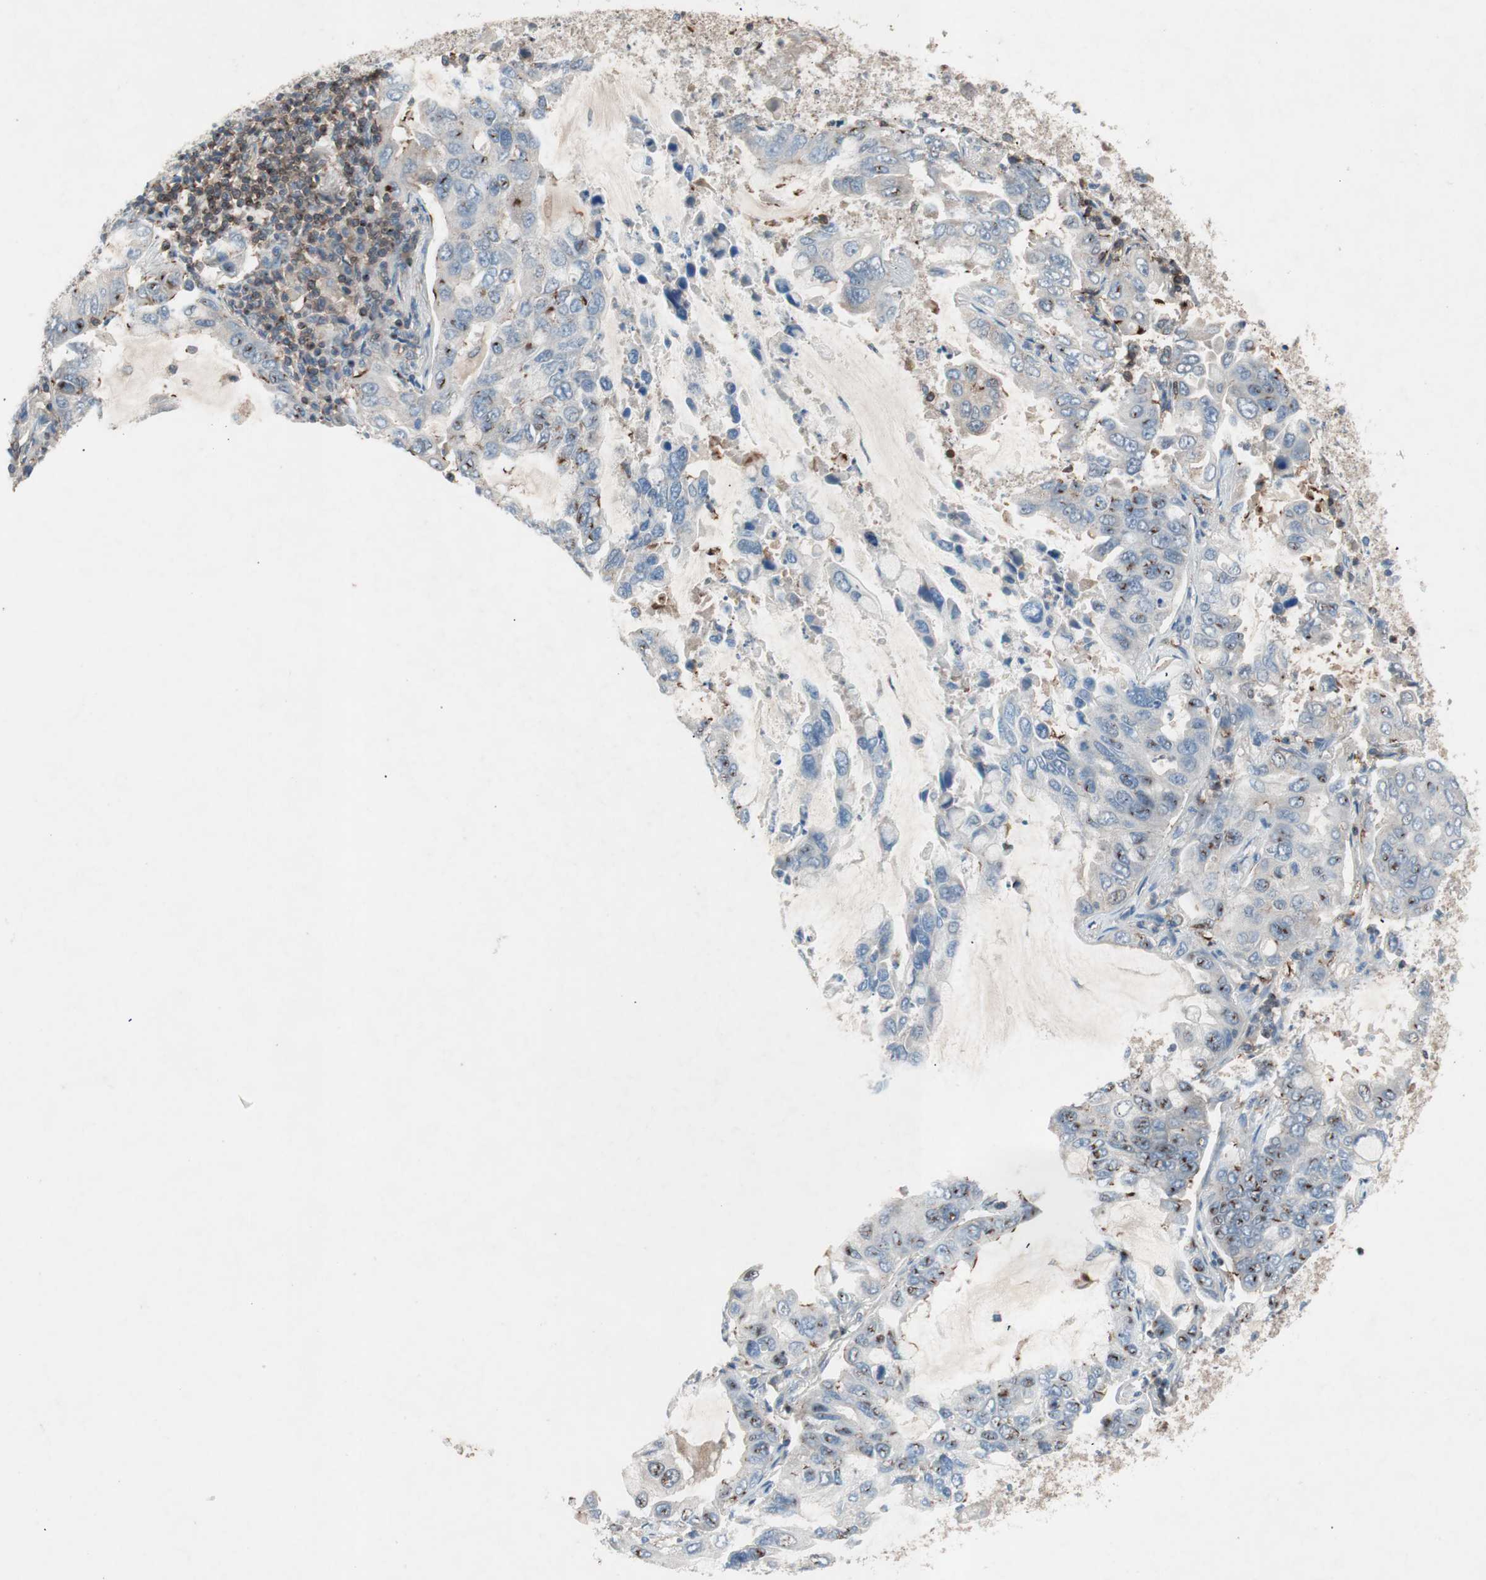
{"staining": {"intensity": "moderate", "quantity": "25%-75%", "location": "cytoplasmic/membranous,nuclear"}, "tissue": "lung cancer", "cell_type": "Tumor cells", "image_type": "cancer", "snomed": [{"axis": "morphology", "description": "Adenocarcinoma, NOS"}, {"axis": "topography", "description": "Lung"}], "caption": "Lung cancer (adenocarcinoma) stained for a protein (brown) displays moderate cytoplasmic/membranous and nuclear positive positivity in about 25%-75% of tumor cells.", "gene": "GALT", "patient": {"sex": "male", "age": 64}}